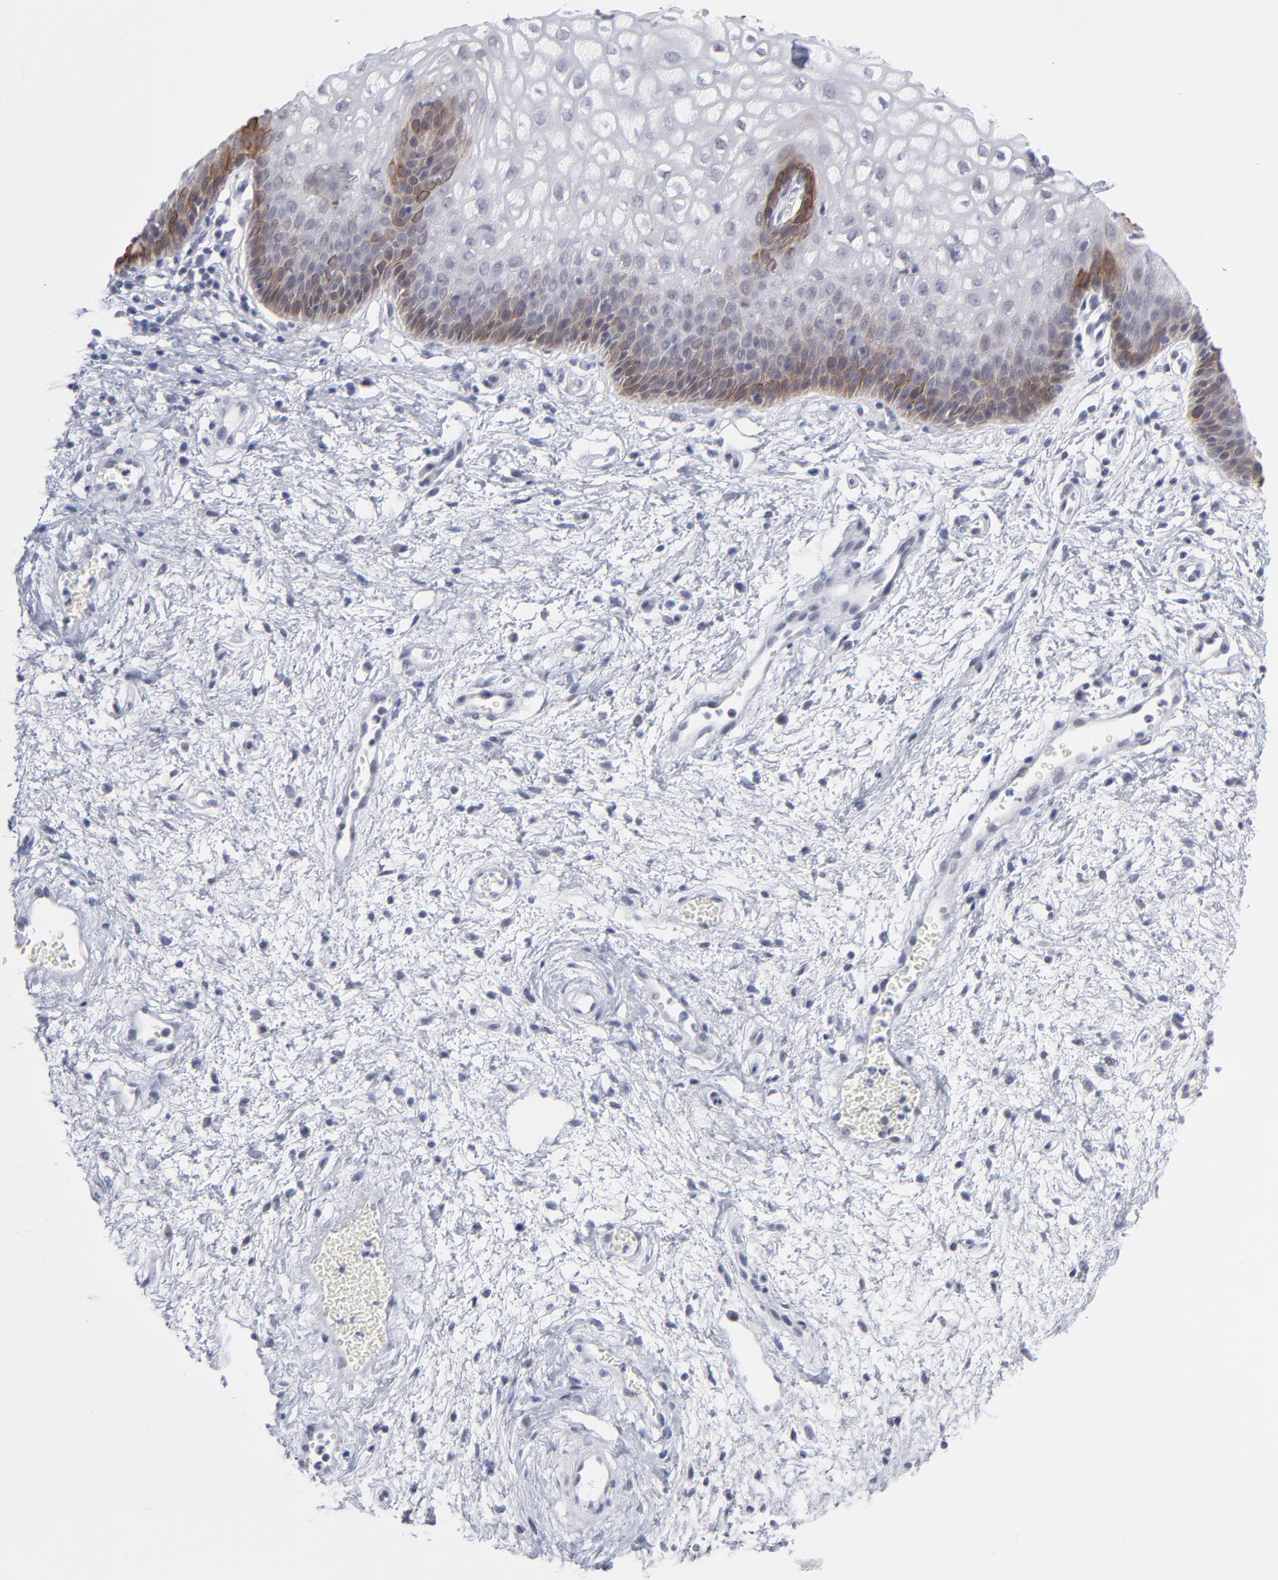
{"staining": {"intensity": "strong", "quantity": "<25%", "location": "cytoplasmic/membranous"}, "tissue": "vagina", "cell_type": "Squamous epithelial cells", "image_type": "normal", "snomed": [{"axis": "morphology", "description": "Normal tissue, NOS"}, {"axis": "topography", "description": "Vagina"}], "caption": "Immunohistochemistry of normal human vagina shows medium levels of strong cytoplasmic/membranous staining in approximately <25% of squamous epithelial cells. Using DAB (brown) and hematoxylin (blue) stains, captured at high magnification using brightfield microscopy.", "gene": "CCR2", "patient": {"sex": "female", "age": 34}}